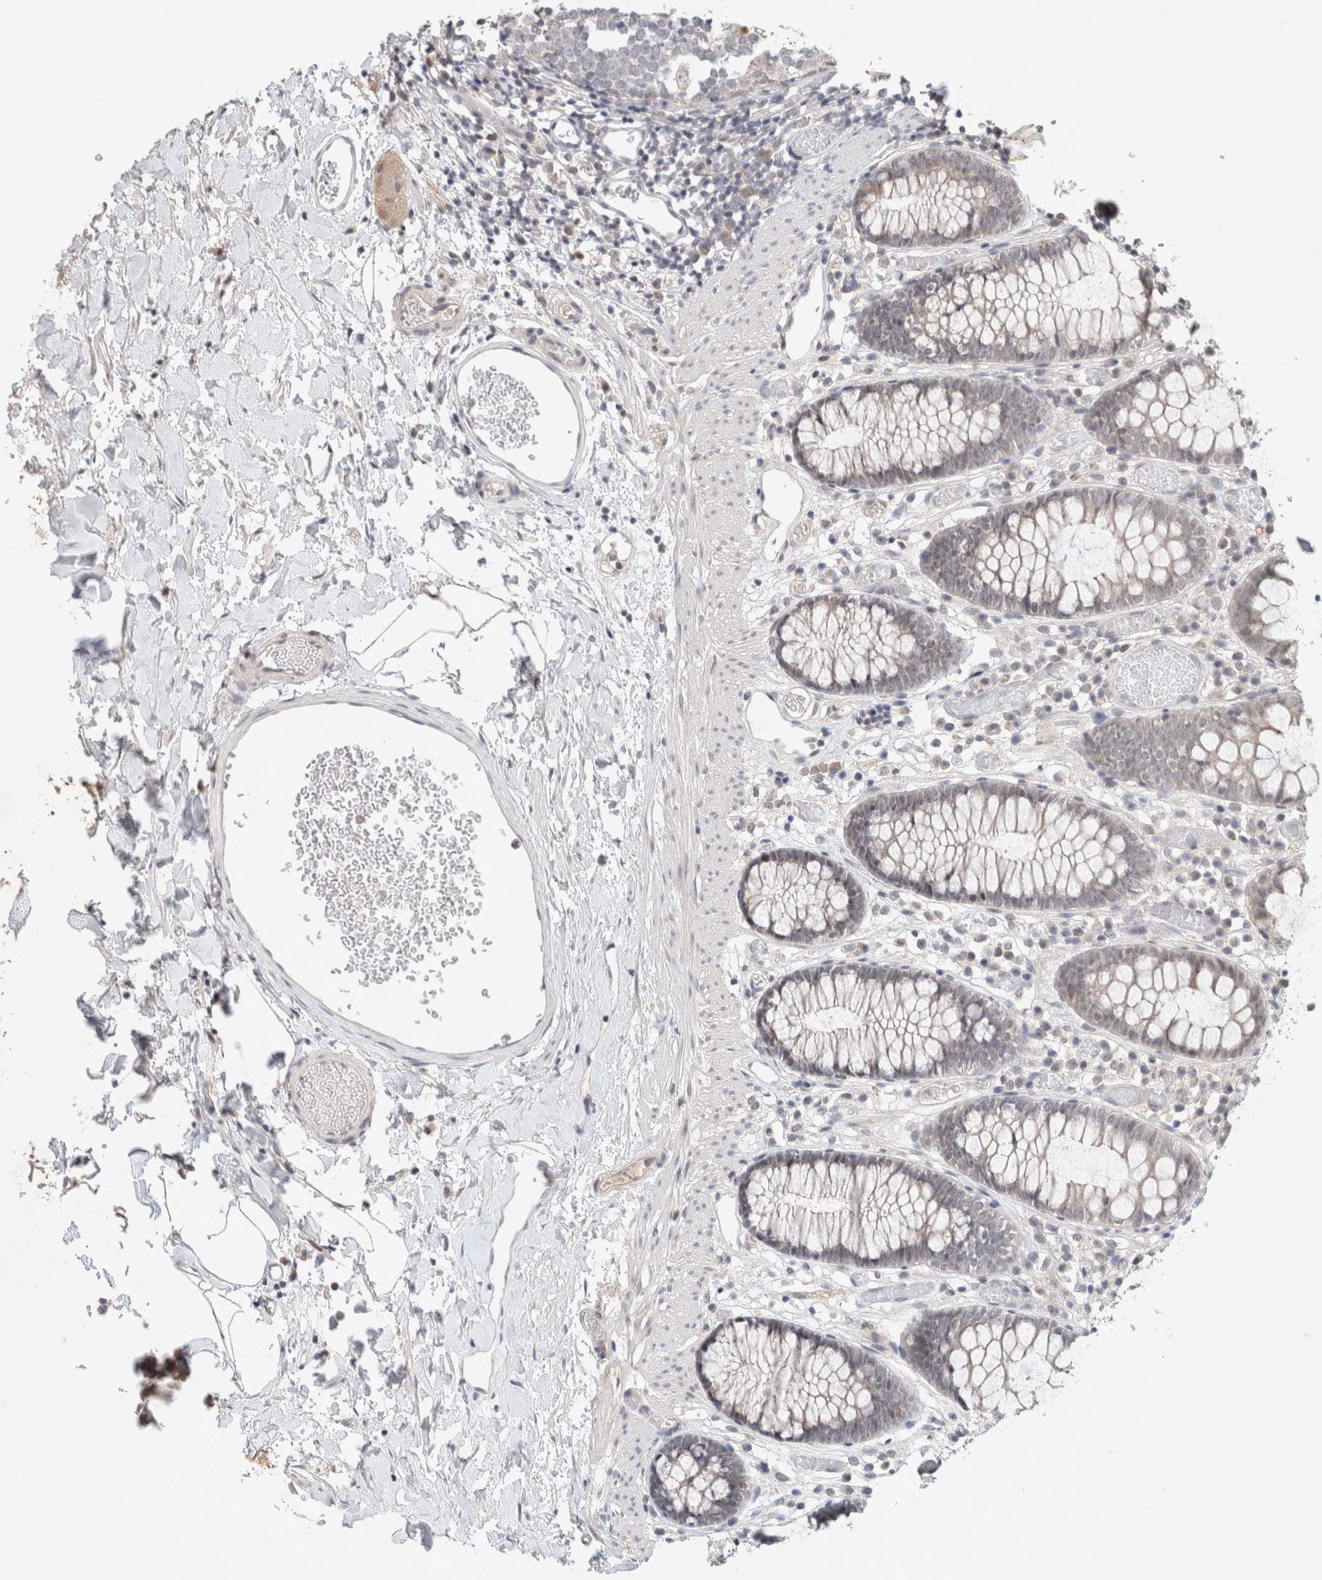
{"staining": {"intensity": "weak", "quantity": "25%-75%", "location": "cytoplasmic/membranous"}, "tissue": "colon", "cell_type": "Endothelial cells", "image_type": "normal", "snomed": [{"axis": "morphology", "description": "Normal tissue, NOS"}, {"axis": "topography", "description": "Colon"}], "caption": "This is a micrograph of IHC staining of unremarkable colon, which shows weak positivity in the cytoplasmic/membranous of endothelial cells.", "gene": "SYDE2", "patient": {"sex": "male", "age": 14}}